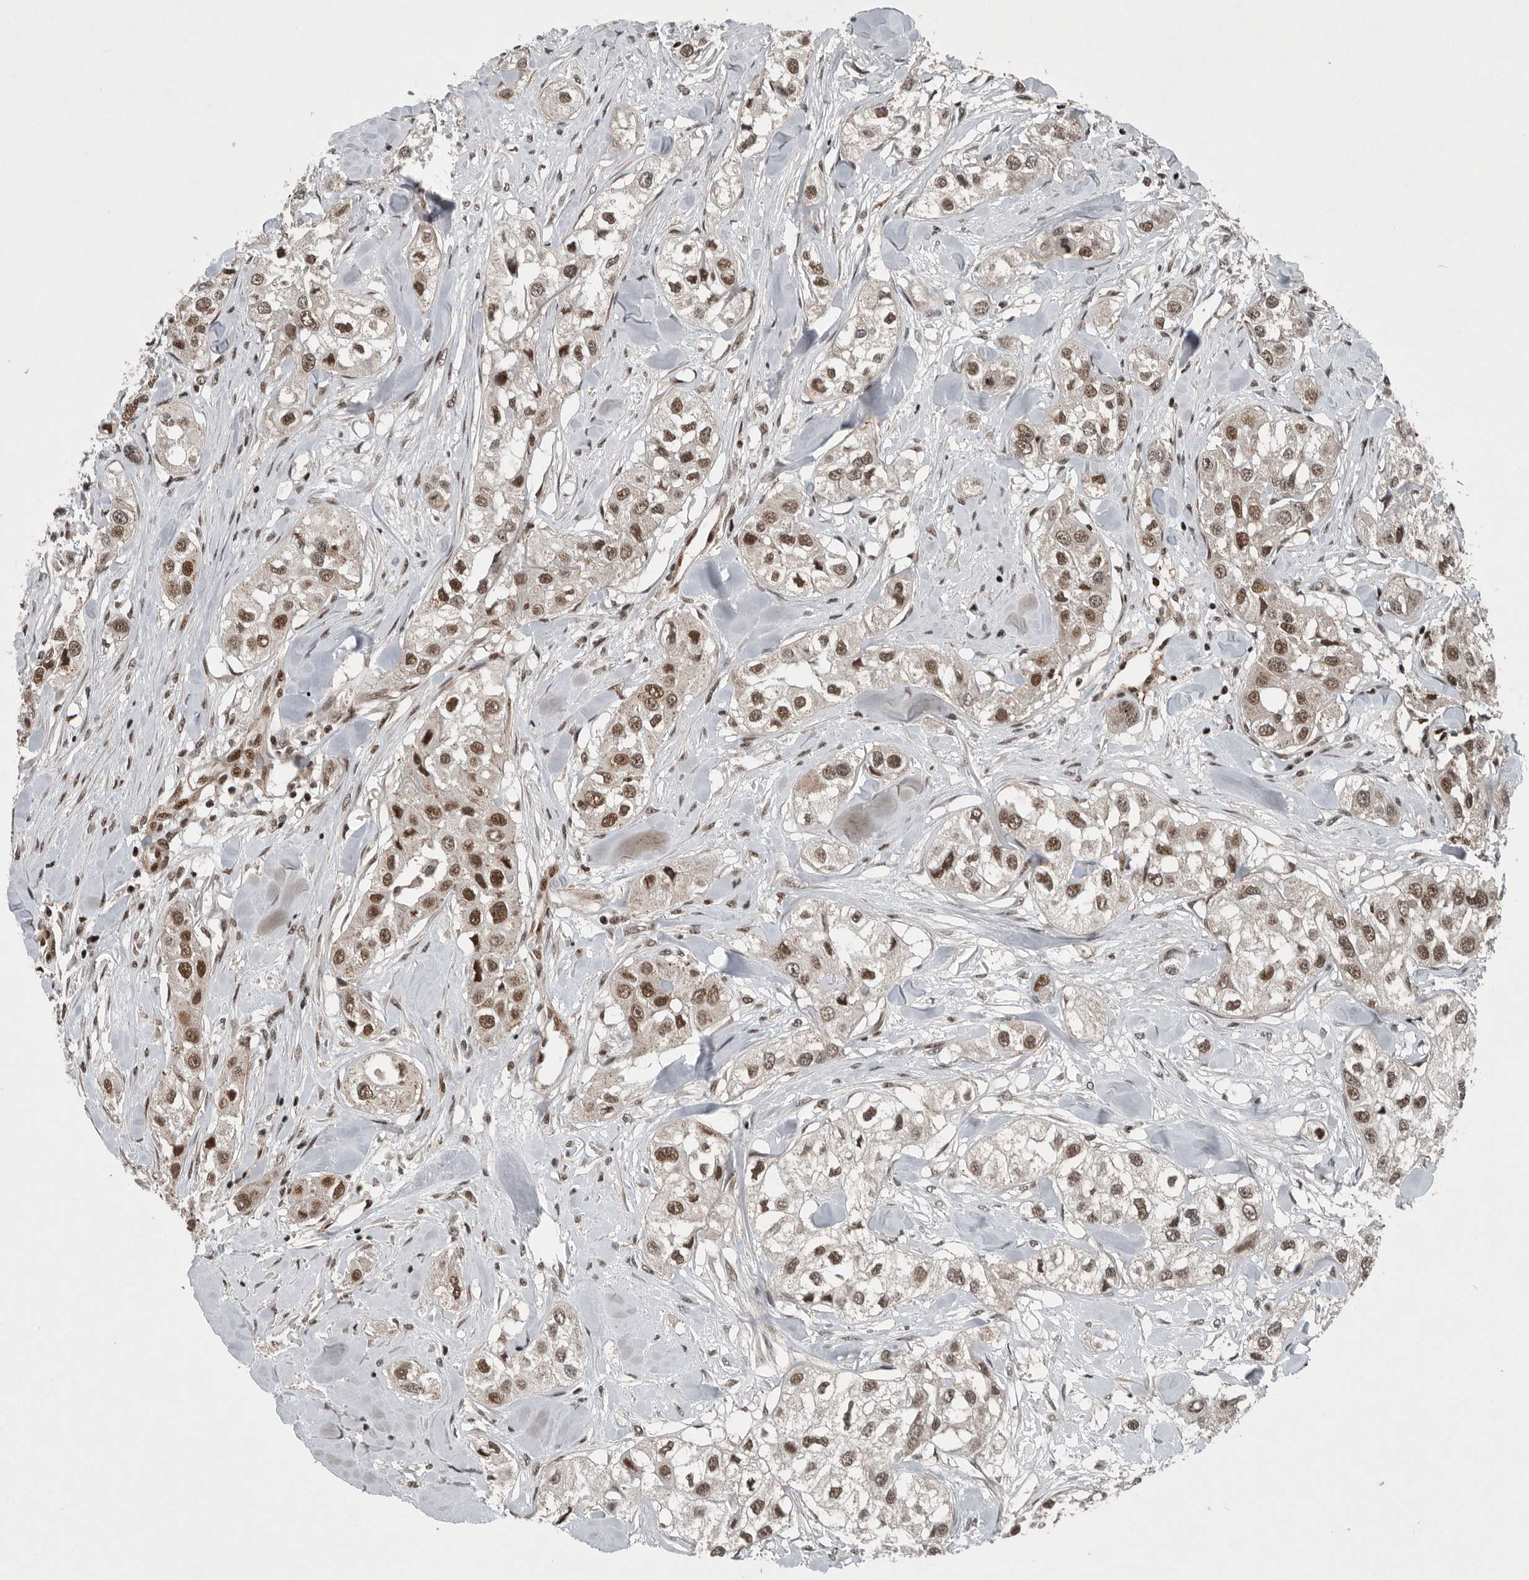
{"staining": {"intensity": "moderate", "quantity": ">75%", "location": "nuclear"}, "tissue": "head and neck cancer", "cell_type": "Tumor cells", "image_type": "cancer", "snomed": [{"axis": "morphology", "description": "Normal tissue, NOS"}, {"axis": "morphology", "description": "Squamous cell carcinoma, NOS"}, {"axis": "topography", "description": "Skeletal muscle"}, {"axis": "topography", "description": "Head-Neck"}], "caption": "Protein staining of head and neck squamous cell carcinoma tissue shows moderate nuclear staining in approximately >75% of tumor cells. (DAB IHC with brightfield microscopy, high magnification).", "gene": "SENP7", "patient": {"sex": "male", "age": 51}}